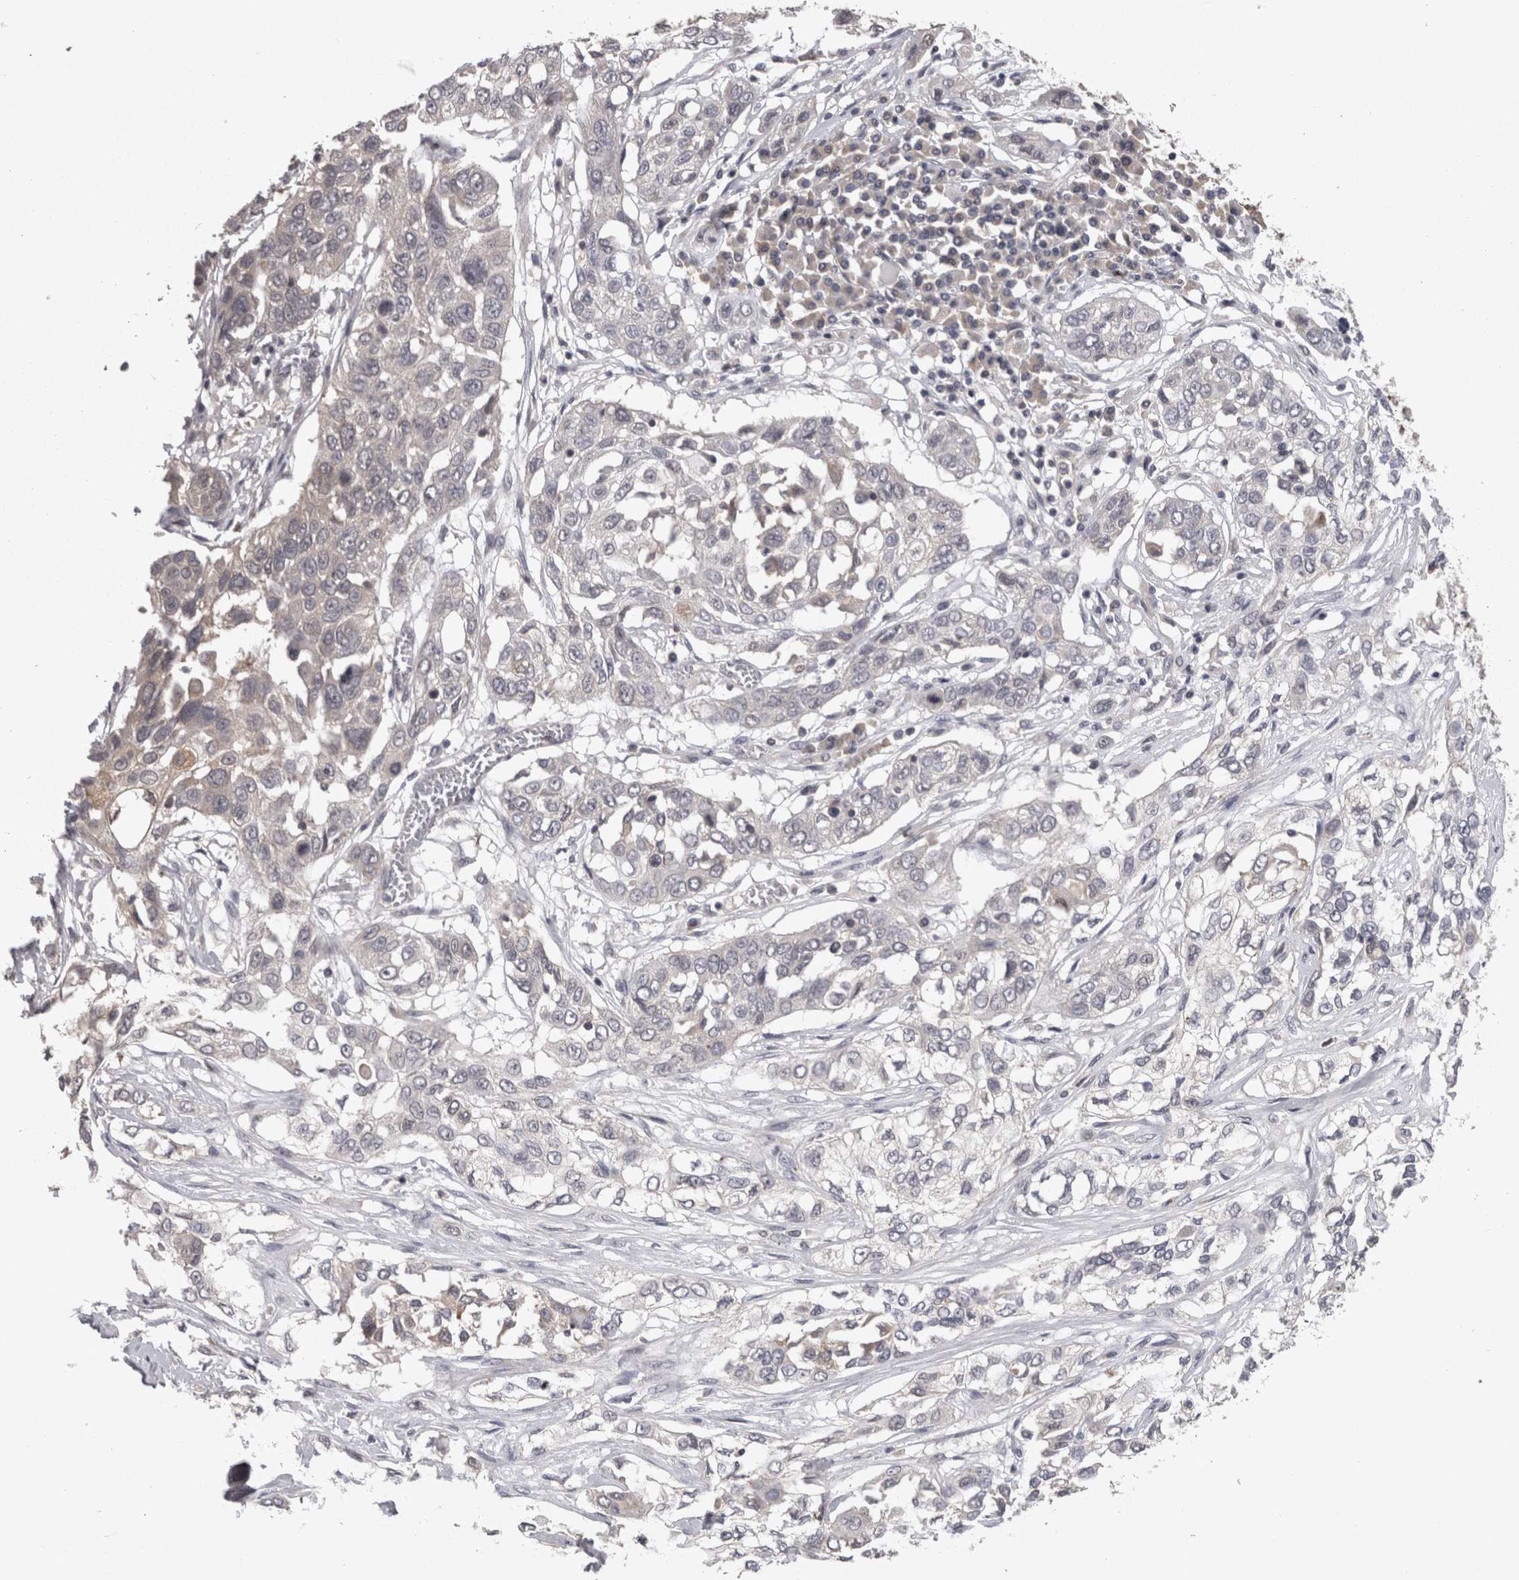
{"staining": {"intensity": "negative", "quantity": "none", "location": "none"}, "tissue": "lung cancer", "cell_type": "Tumor cells", "image_type": "cancer", "snomed": [{"axis": "morphology", "description": "Squamous cell carcinoma, NOS"}, {"axis": "topography", "description": "Lung"}], "caption": "DAB immunohistochemical staining of human squamous cell carcinoma (lung) demonstrates no significant staining in tumor cells. (Immunohistochemistry, brightfield microscopy, high magnification).", "gene": "PON3", "patient": {"sex": "male", "age": 71}}